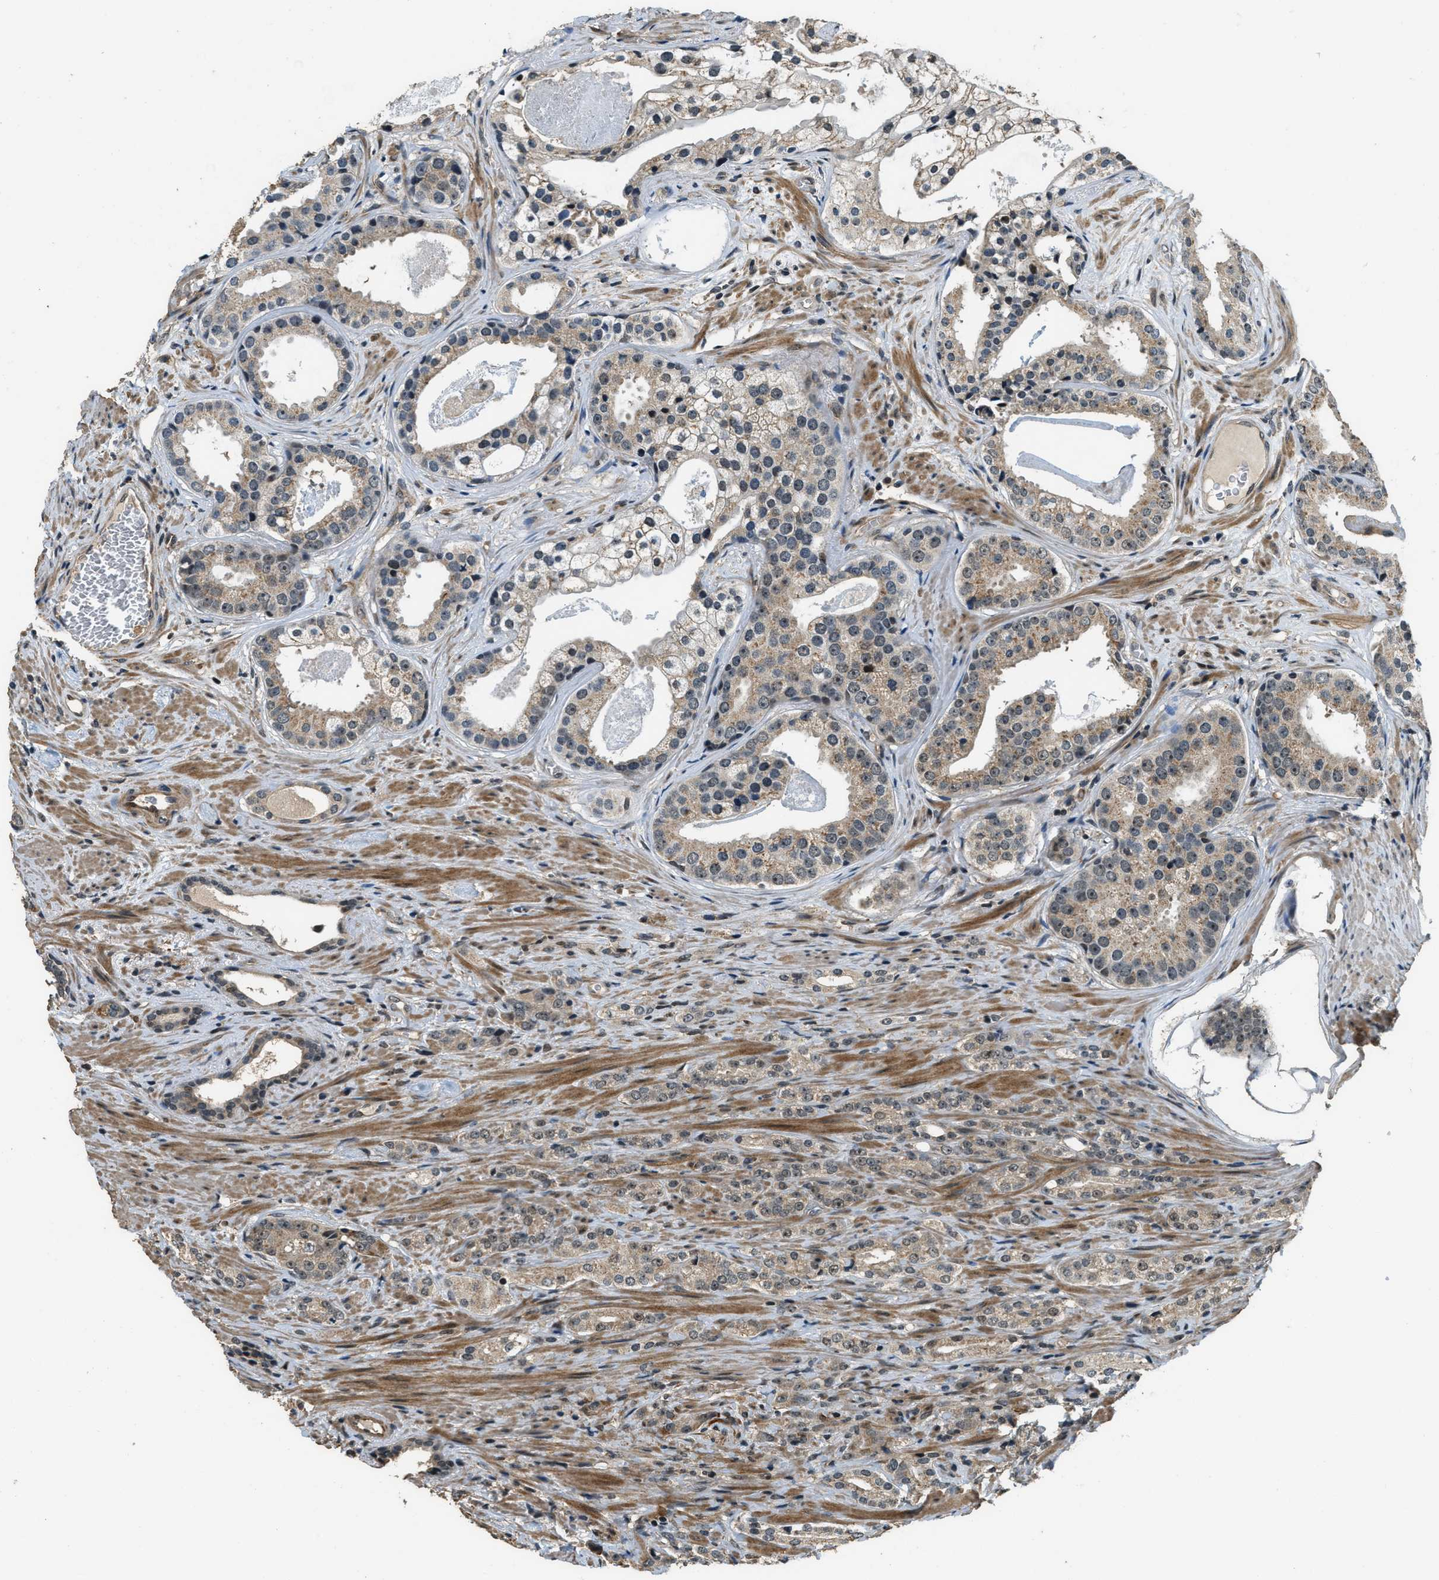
{"staining": {"intensity": "weak", "quantity": ">75%", "location": "cytoplasmic/membranous"}, "tissue": "prostate cancer", "cell_type": "Tumor cells", "image_type": "cancer", "snomed": [{"axis": "morphology", "description": "Adenocarcinoma, High grade"}, {"axis": "topography", "description": "Prostate"}], "caption": "Weak cytoplasmic/membranous positivity for a protein is seen in approximately >75% of tumor cells of prostate cancer using immunohistochemistry.", "gene": "MED21", "patient": {"sex": "male", "age": 71}}